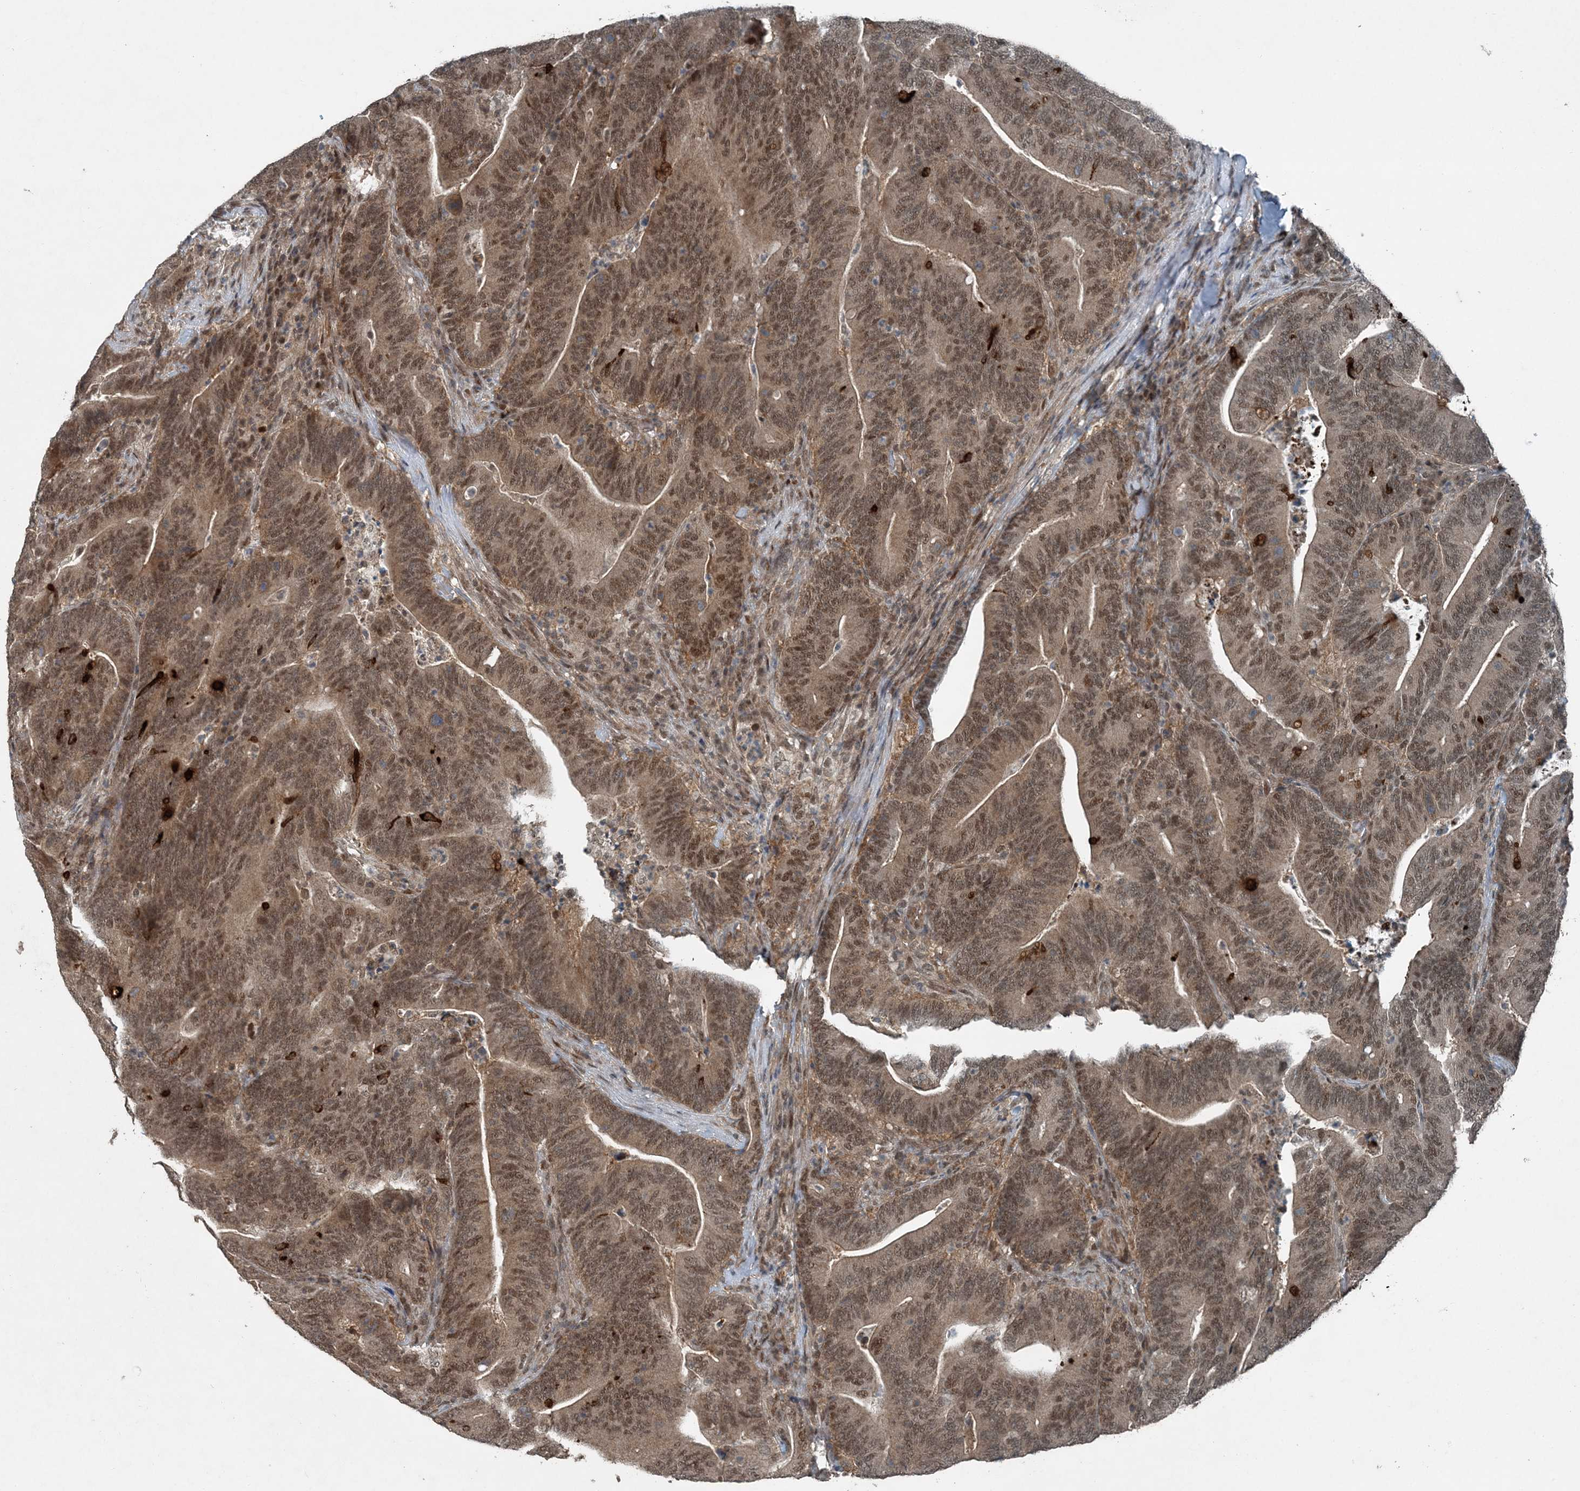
{"staining": {"intensity": "moderate", "quantity": ">75%", "location": "cytoplasmic/membranous,nuclear"}, "tissue": "colorectal cancer", "cell_type": "Tumor cells", "image_type": "cancer", "snomed": [{"axis": "morphology", "description": "Adenocarcinoma, NOS"}, {"axis": "topography", "description": "Colon"}], "caption": "Tumor cells exhibit medium levels of moderate cytoplasmic/membranous and nuclear expression in approximately >75% of cells in human colorectal cancer (adenocarcinoma).", "gene": "COPS7B", "patient": {"sex": "female", "age": 67}}